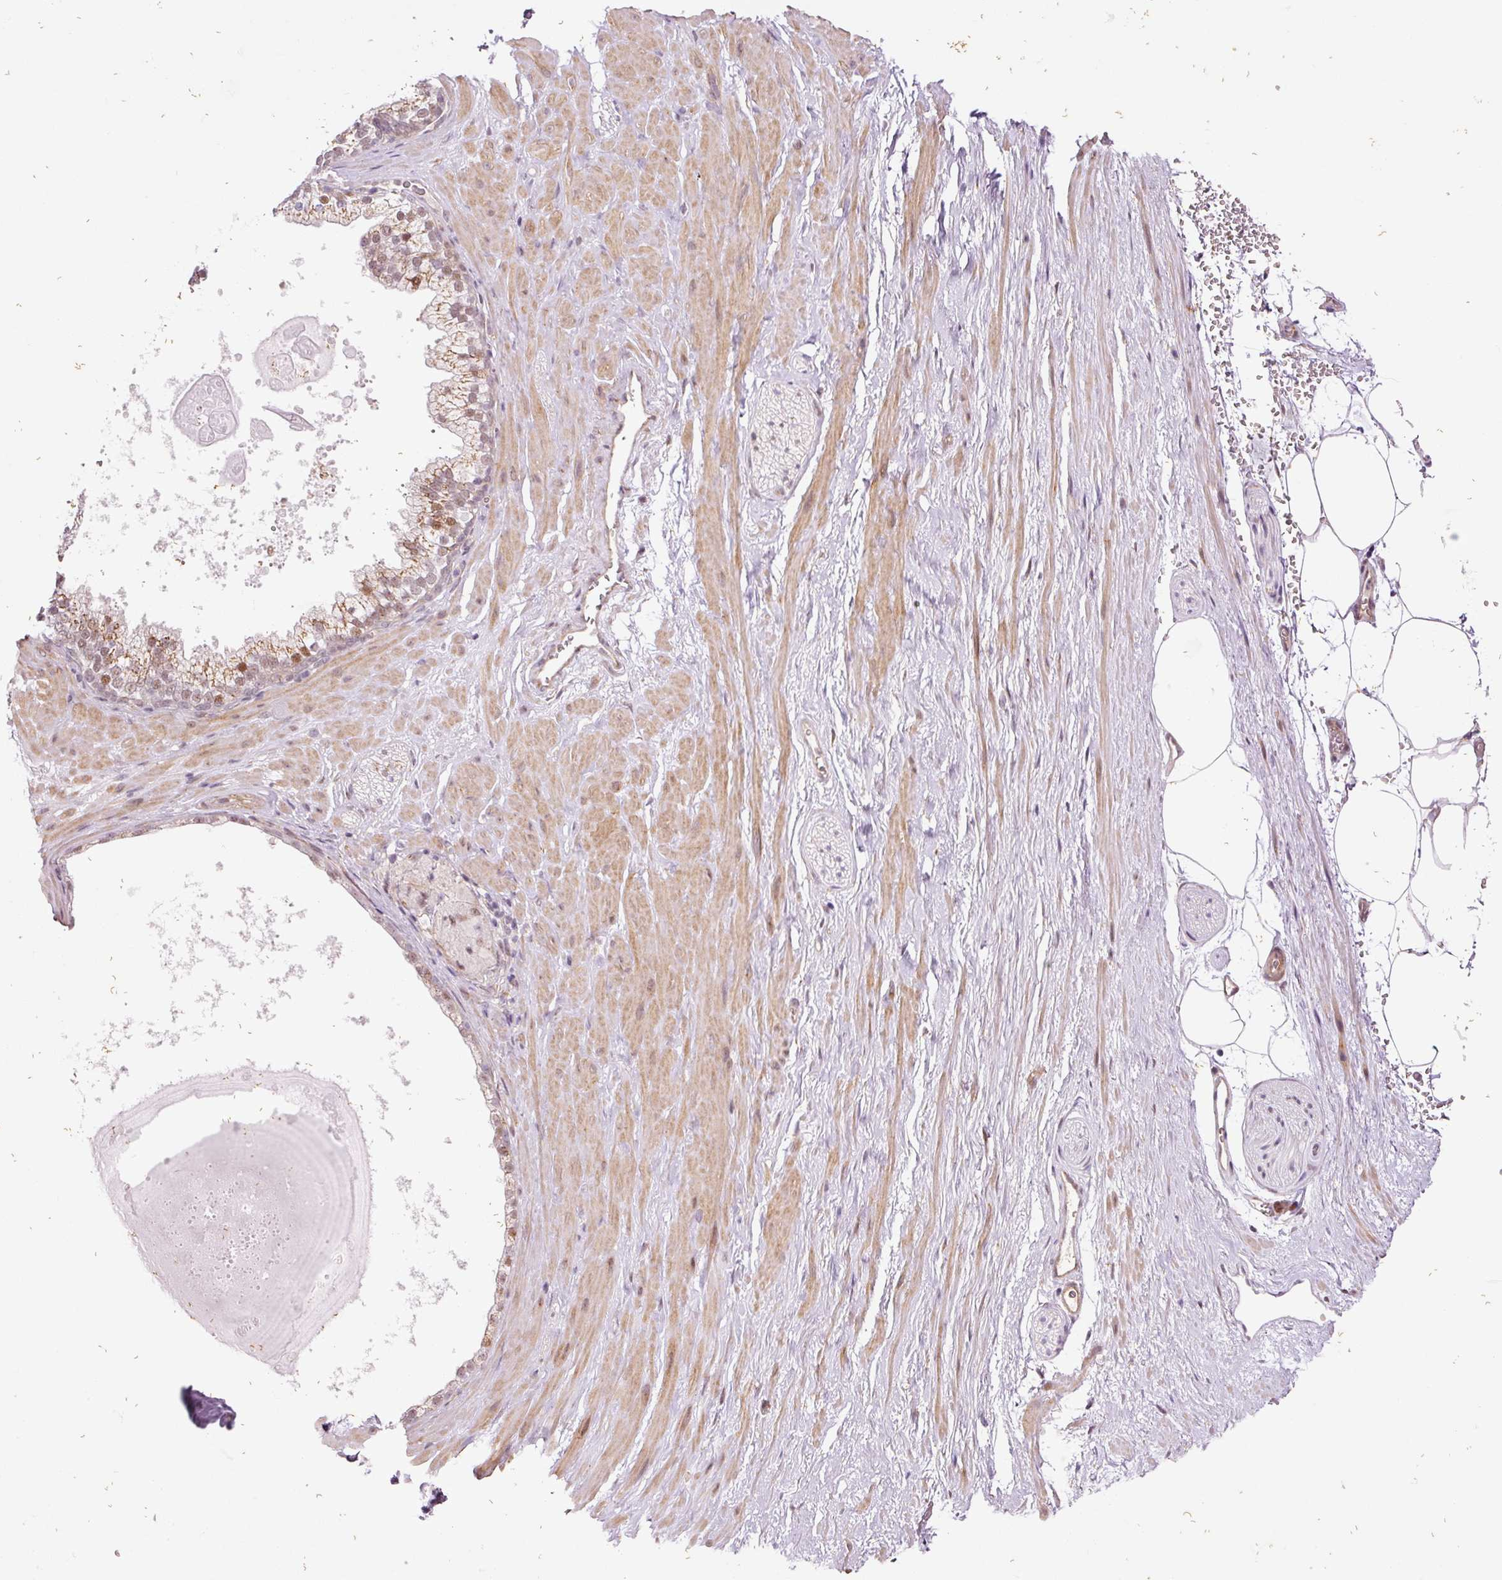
{"staining": {"intensity": "negative", "quantity": "none", "location": "none"}, "tissue": "adipose tissue", "cell_type": "Adipocytes", "image_type": "normal", "snomed": [{"axis": "morphology", "description": "Normal tissue, NOS"}, {"axis": "topography", "description": "Prostate"}, {"axis": "topography", "description": "Peripheral nerve tissue"}], "caption": "Immunohistochemistry histopathology image of unremarkable adipose tissue stained for a protein (brown), which shows no positivity in adipocytes.", "gene": "ANKRD20A1", "patient": {"sex": "male", "age": 61}}